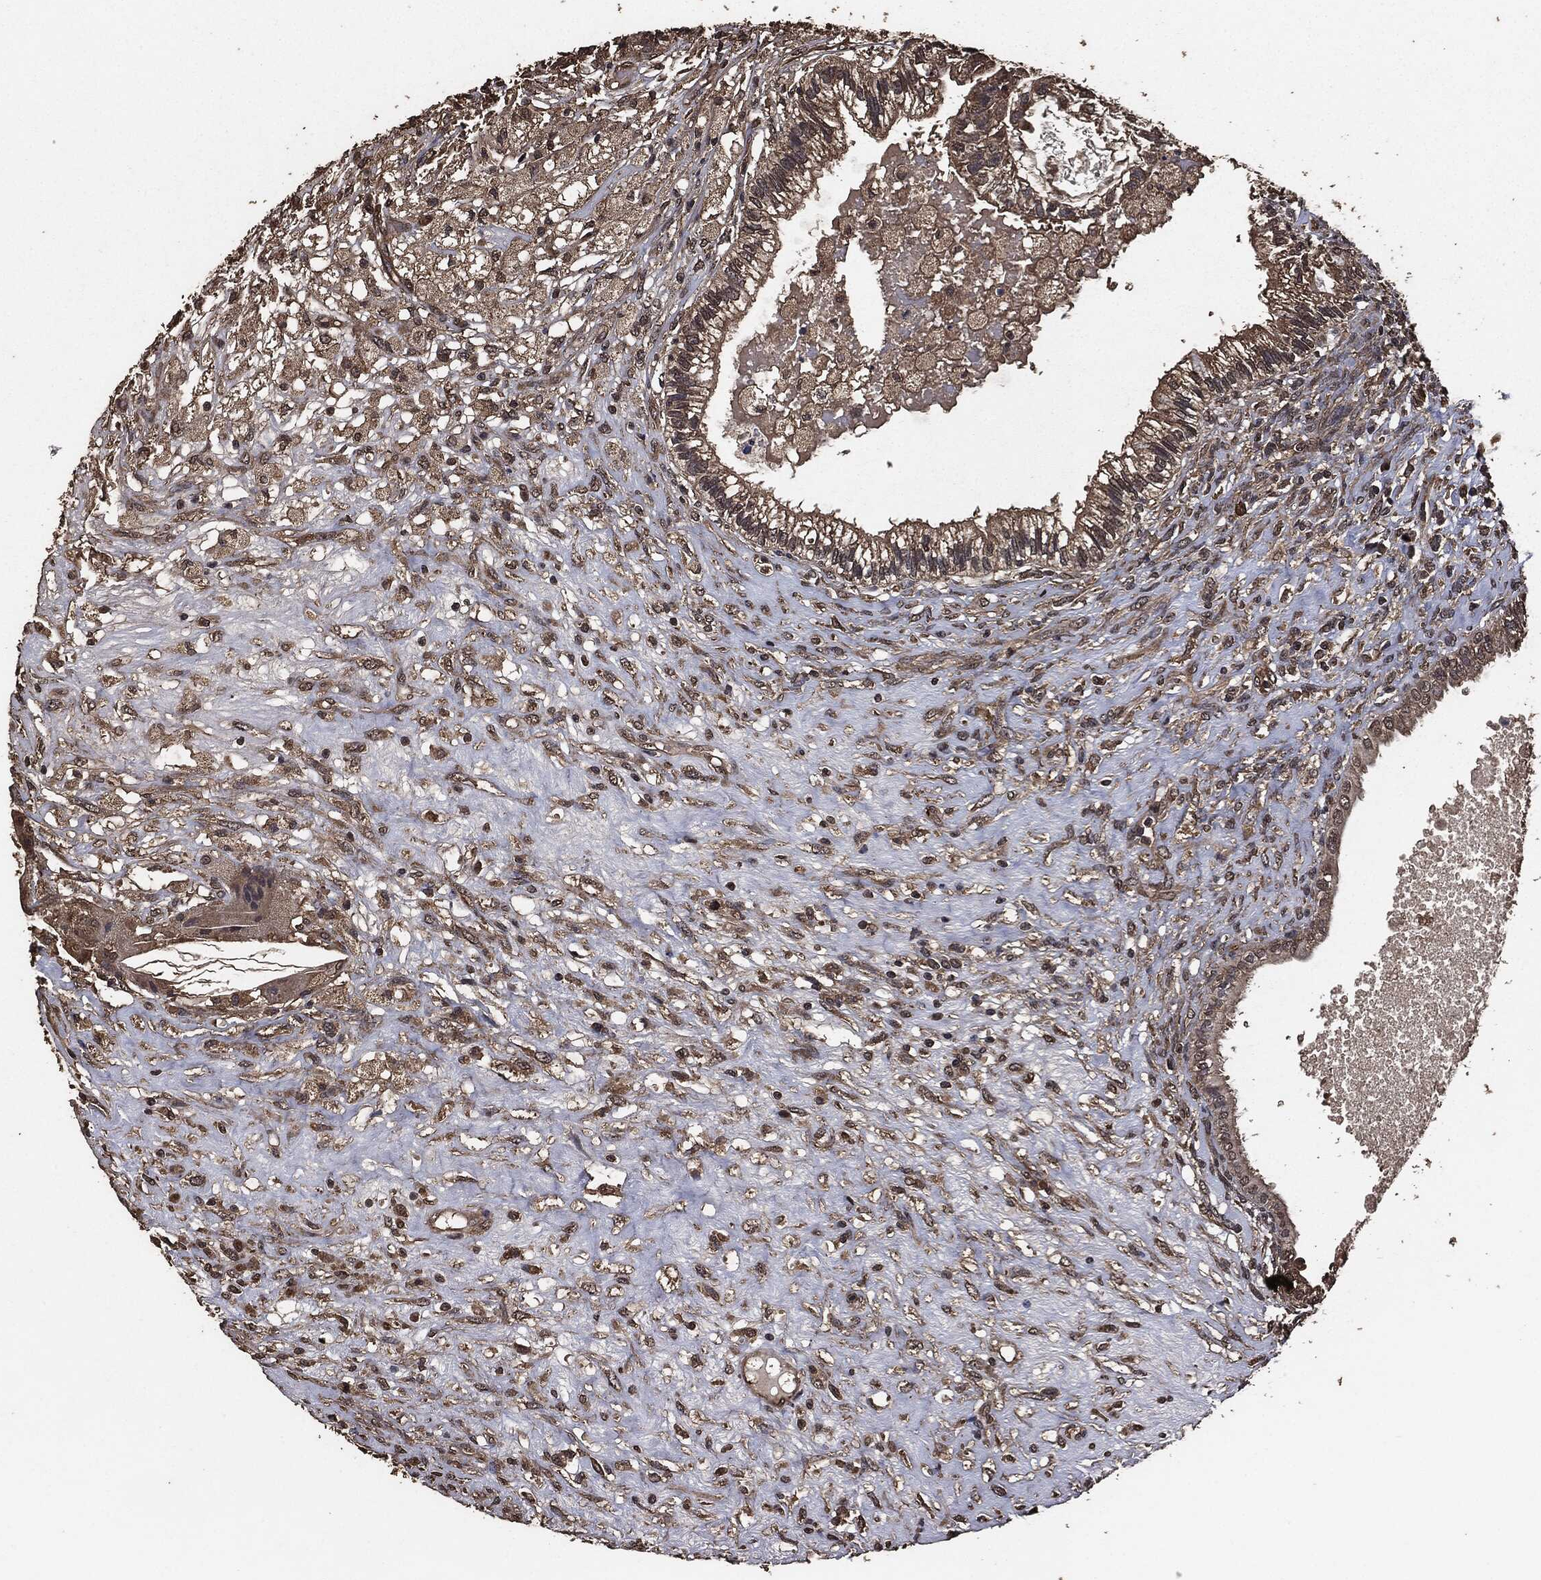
{"staining": {"intensity": "moderate", "quantity": ">75%", "location": "cytoplasmic/membranous"}, "tissue": "testis cancer", "cell_type": "Tumor cells", "image_type": "cancer", "snomed": [{"axis": "morphology", "description": "Seminoma, NOS"}, {"axis": "morphology", "description": "Carcinoma, Embryonal, NOS"}, {"axis": "topography", "description": "Testis"}], "caption": "Testis seminoma stained for a protein exhibits moderate cytoplasmic/membranous positivity in tumor cells.", "gene": "AKT1S1", "patient": {"sex": "male", "age": 41}}